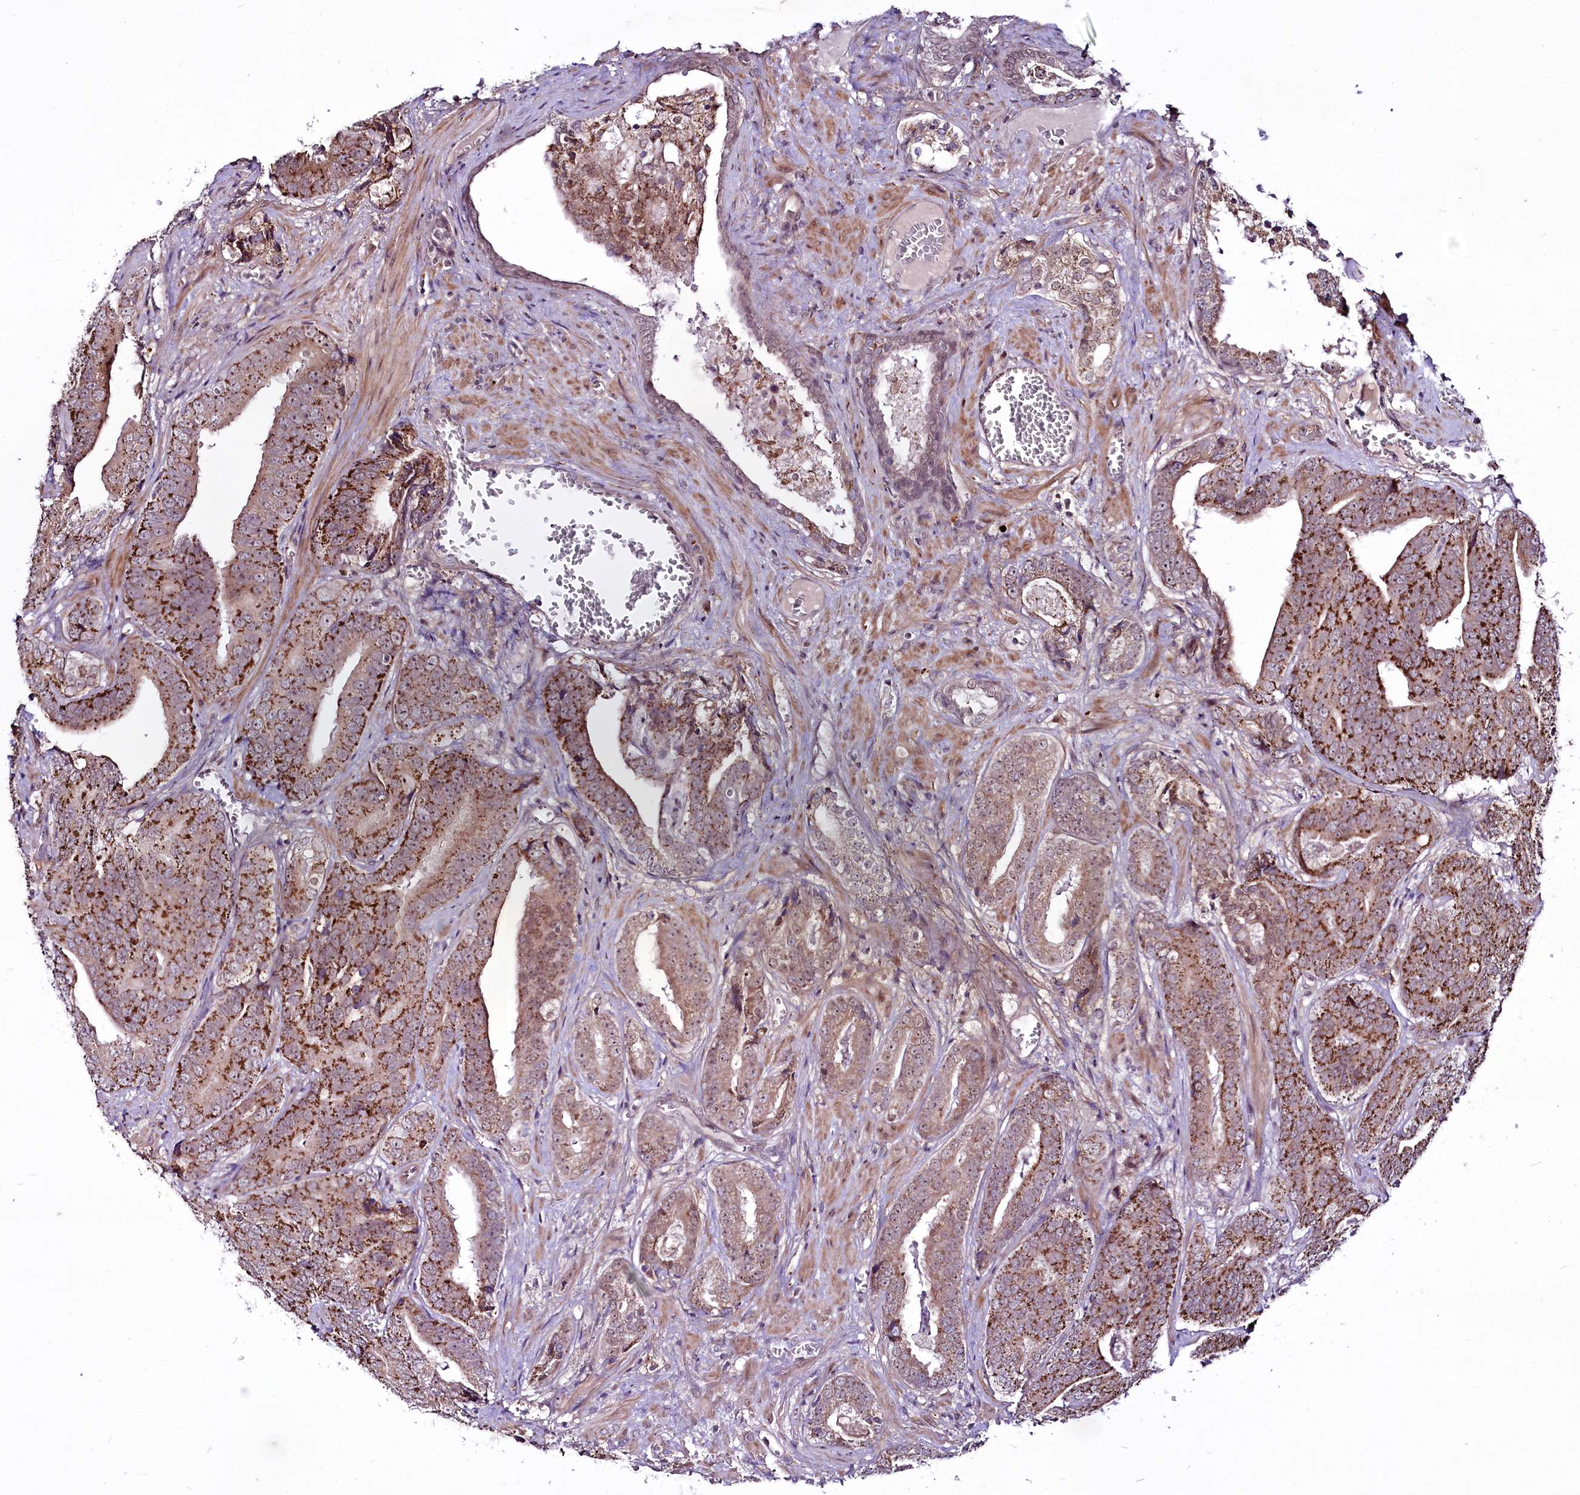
{"staining": {"intensity": "moderate", "quantity": ">75%", "location": "cytoplasmic/membranous"}, "tissue": "prostate cancer", "cell_type": "Tumor cells", "image_type": "cancer", "snomed": [{"axis": "morphology", "description": "Adenocarcinoma, High grade"}, {"axis": "topography", "description": "Prostate"}], "caption": "Immunohistochemical staining of human prostate adenocarcinoma (high-grade) displays medium levels of moderate cytoplasmic/membranous positivity in approximately >75% of tumor cells.", "gene": "RSBN1", "patient": {"sex": "male", "age": 55}}